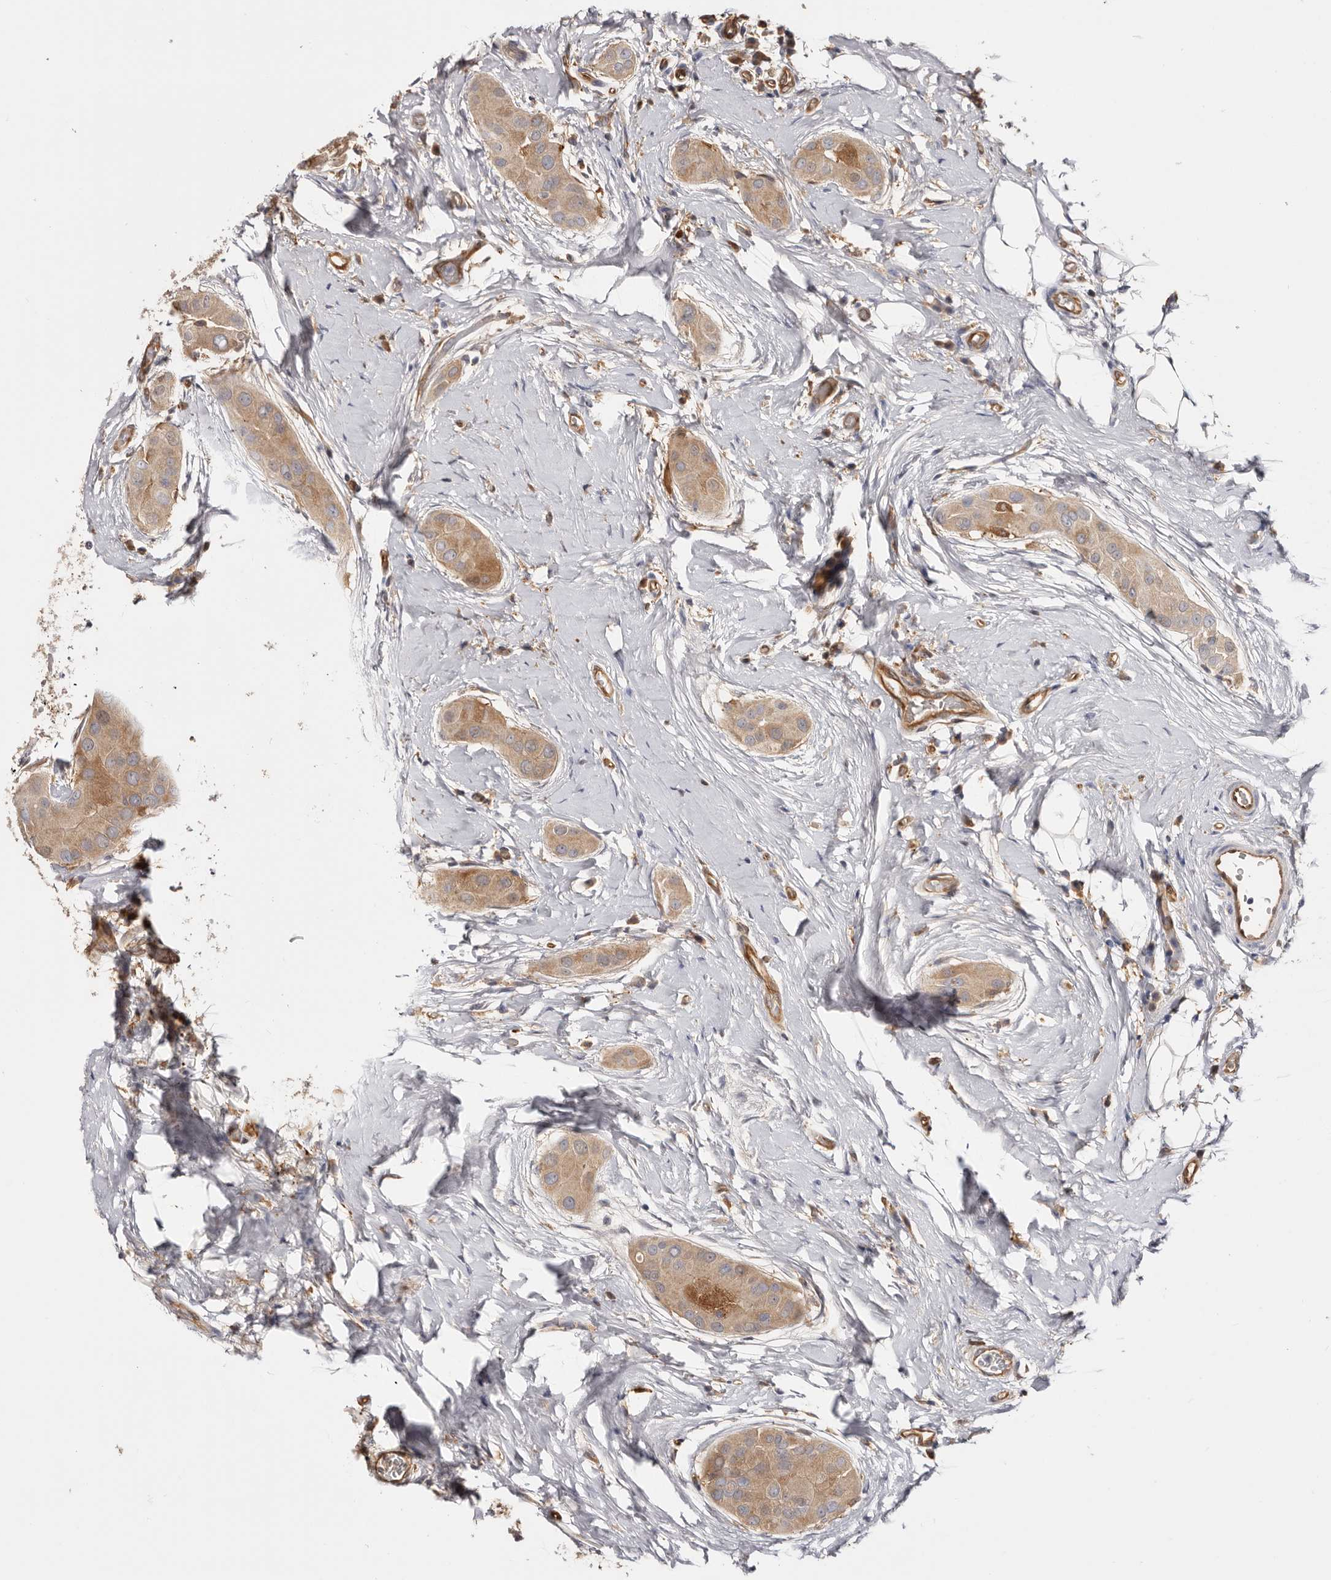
{"staining": {"intensity": "moderate", "quantity": ">75%", "location": "cytoplasmic/membranous"}, "tissue": "thyroid cancer", "cell_type": "Tumor cells", "image_type": "cancer", "snomed": [{"axis": "morphology", "description": "Papillary adenocarcinoma, NOS"}, {"axis": "topography", "description": "Thyroid gland"}], "caption": "DAB (3,3'-diaminobenzidine) immunohistochemical staining of papillary adenocarcinoma (thyroid) exhibits moderate cytoplasmic/membranous protein positivity in approximately >75% of tumor cells.", "gene": "LAP3", "patient": {"sex": "male", "age": 33}}